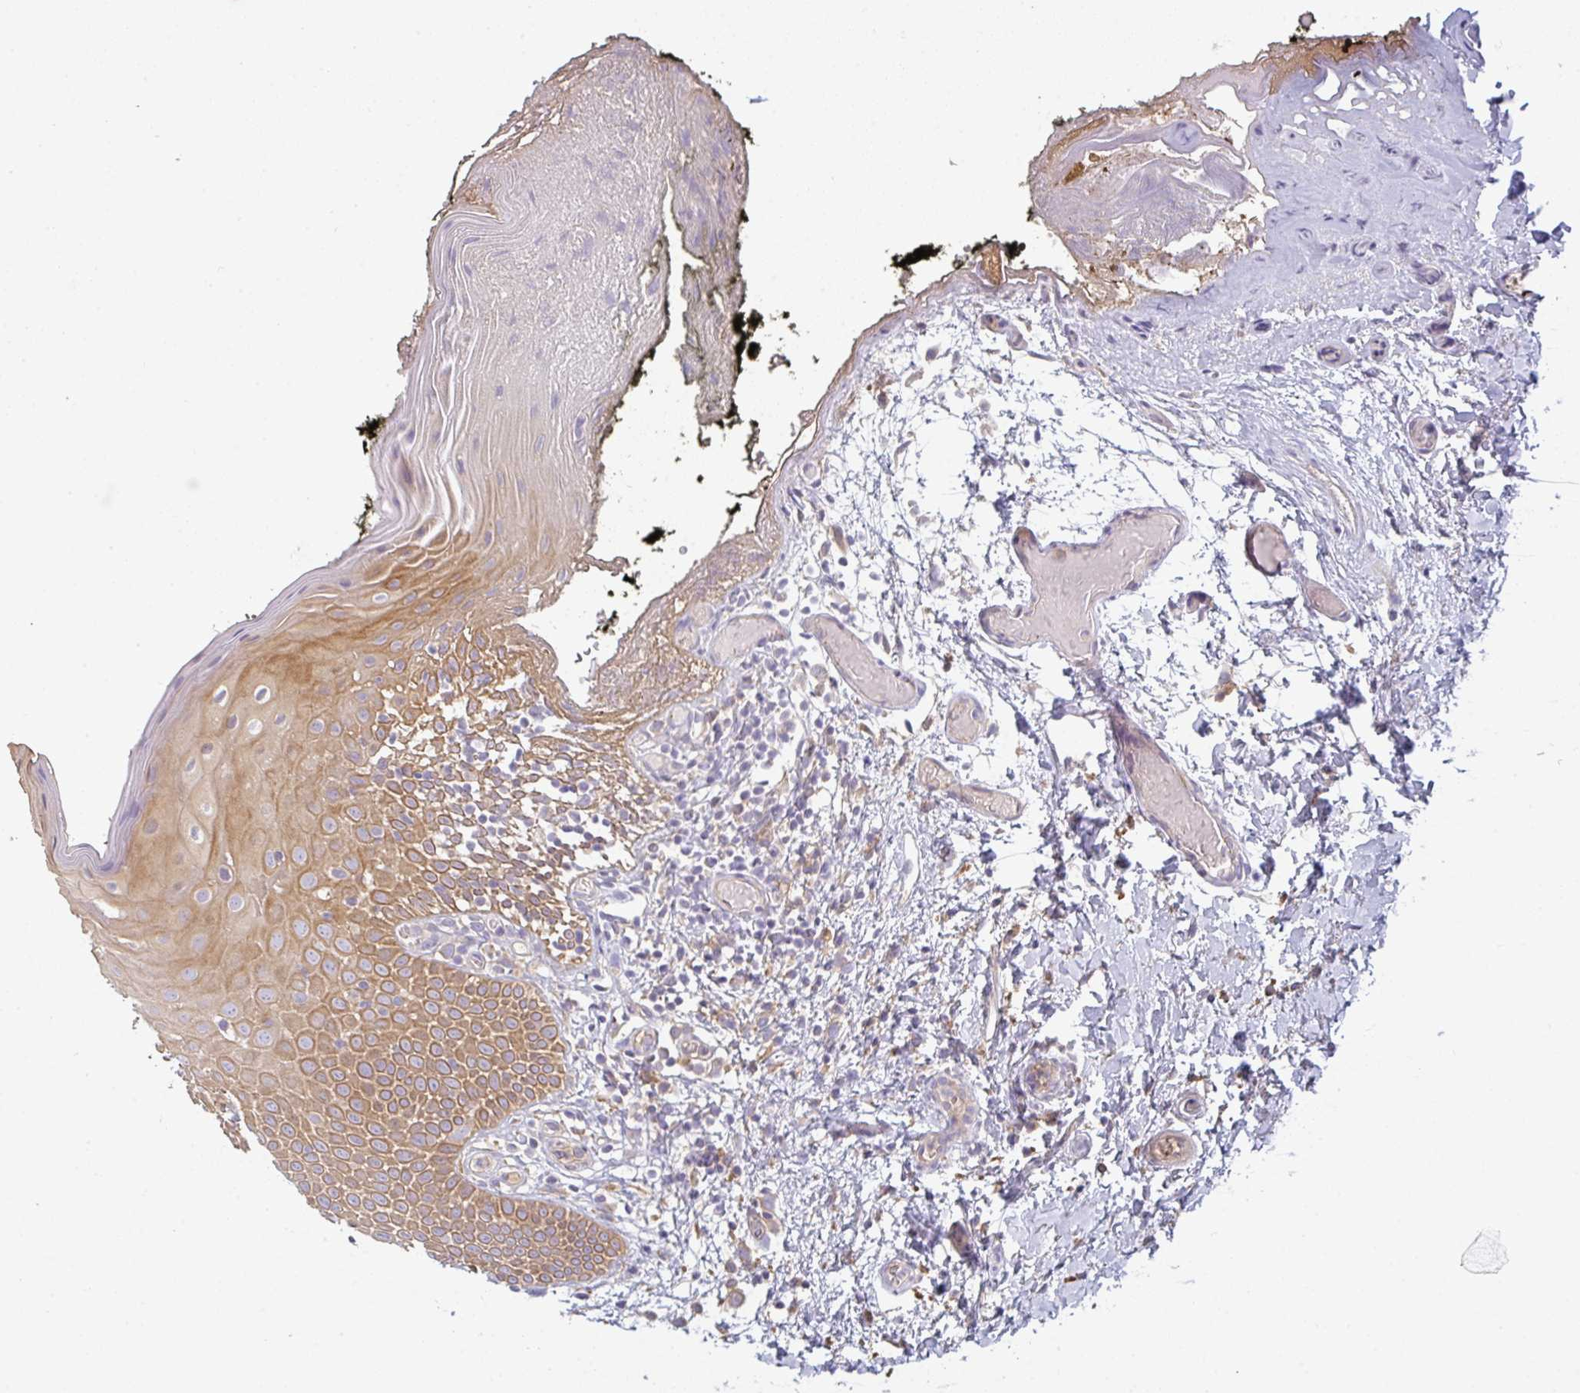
{"staining": {"intensity": "moderate", "quantity": ">75%", "location": "cytoplasmic/membranous"}, "tissue": "oral mucosa", "cell_type": "Squamous epithelial cells", "image_type": "normal", "snomed": [{"axis": "morphology", "description": "Normal tissue, NOS"}, {"axis": "morphology", "description": "Squamous cell carcinoma, NOS"}, {"axis": "topography", "description": "Oral tissue"}, {"axis": "topography", "description": "Tounge, NOS"}, {"axis": "topography", "description": "Head-Neck"}], "caption": "Protein staining of unremarkable oral mucosa reveals moderate cytoplasmic/membranous positivity in about >75% of squamous epithelial cells.", "gene": "SNX5", "patient": {"sex": "male", "age": 76}}